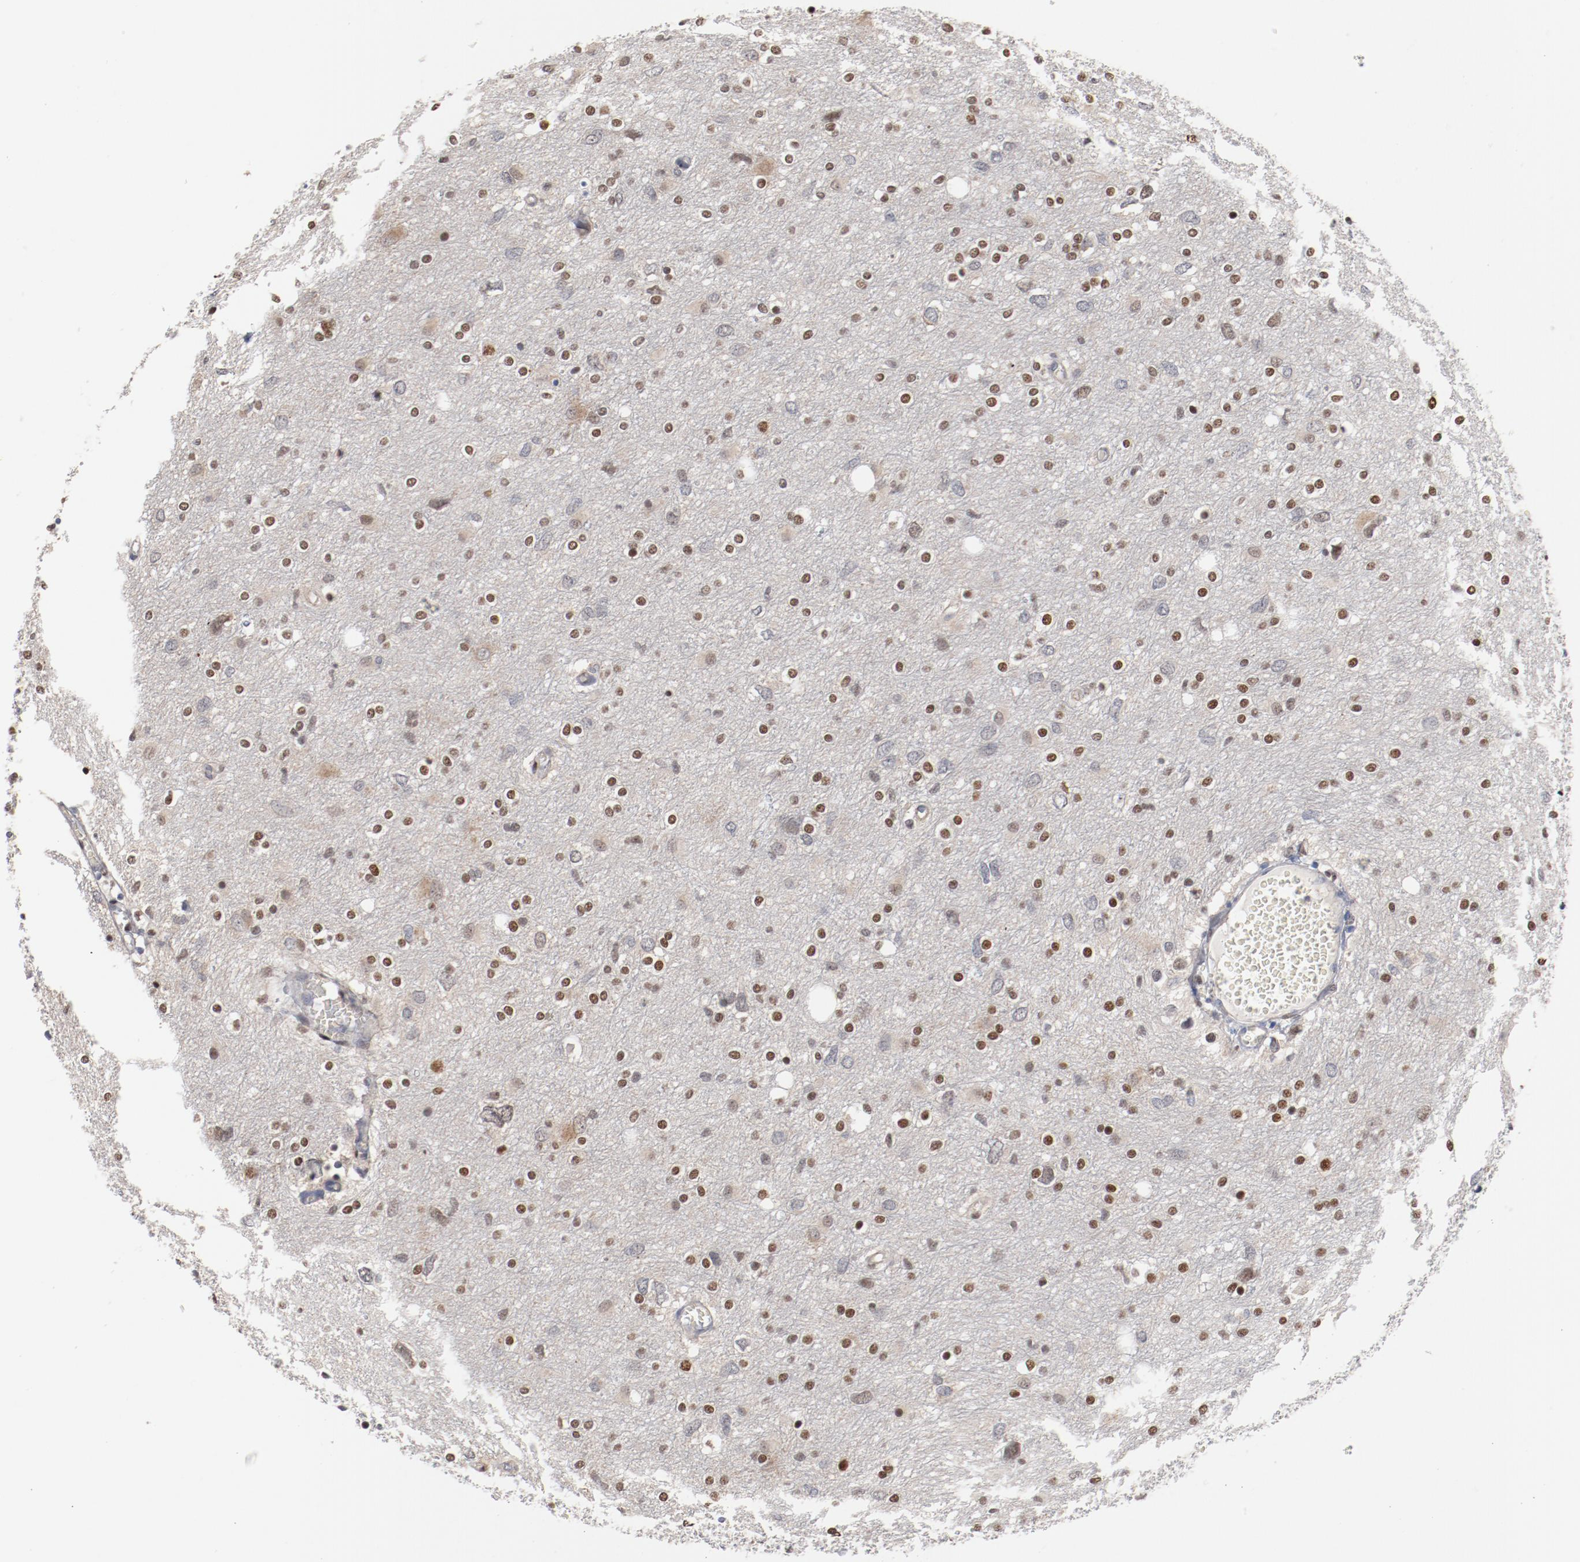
{"staining": {"intensity": "moderate", "quantity": ">75%", "location": "nuclear"}, "tissue": "glioma", "cell_type": "Tumor cells", "image_type": "cancer", "snomed": [{"axis": "morphology", "description": "Glioma, malignant, High grade"}, {"axis": "topography", "description": "Brain"}], "caption": "Malignant glioma (high-grade) stained for a protein reveals moderate nuclear positivity in tumor cells. (DAB (3,3'-diaminobenzidine) IHC, brown staining for protein, blue staining for nuclei).", "gene": "ZEB2", "patient": {"sex": "female", "age": 59}}